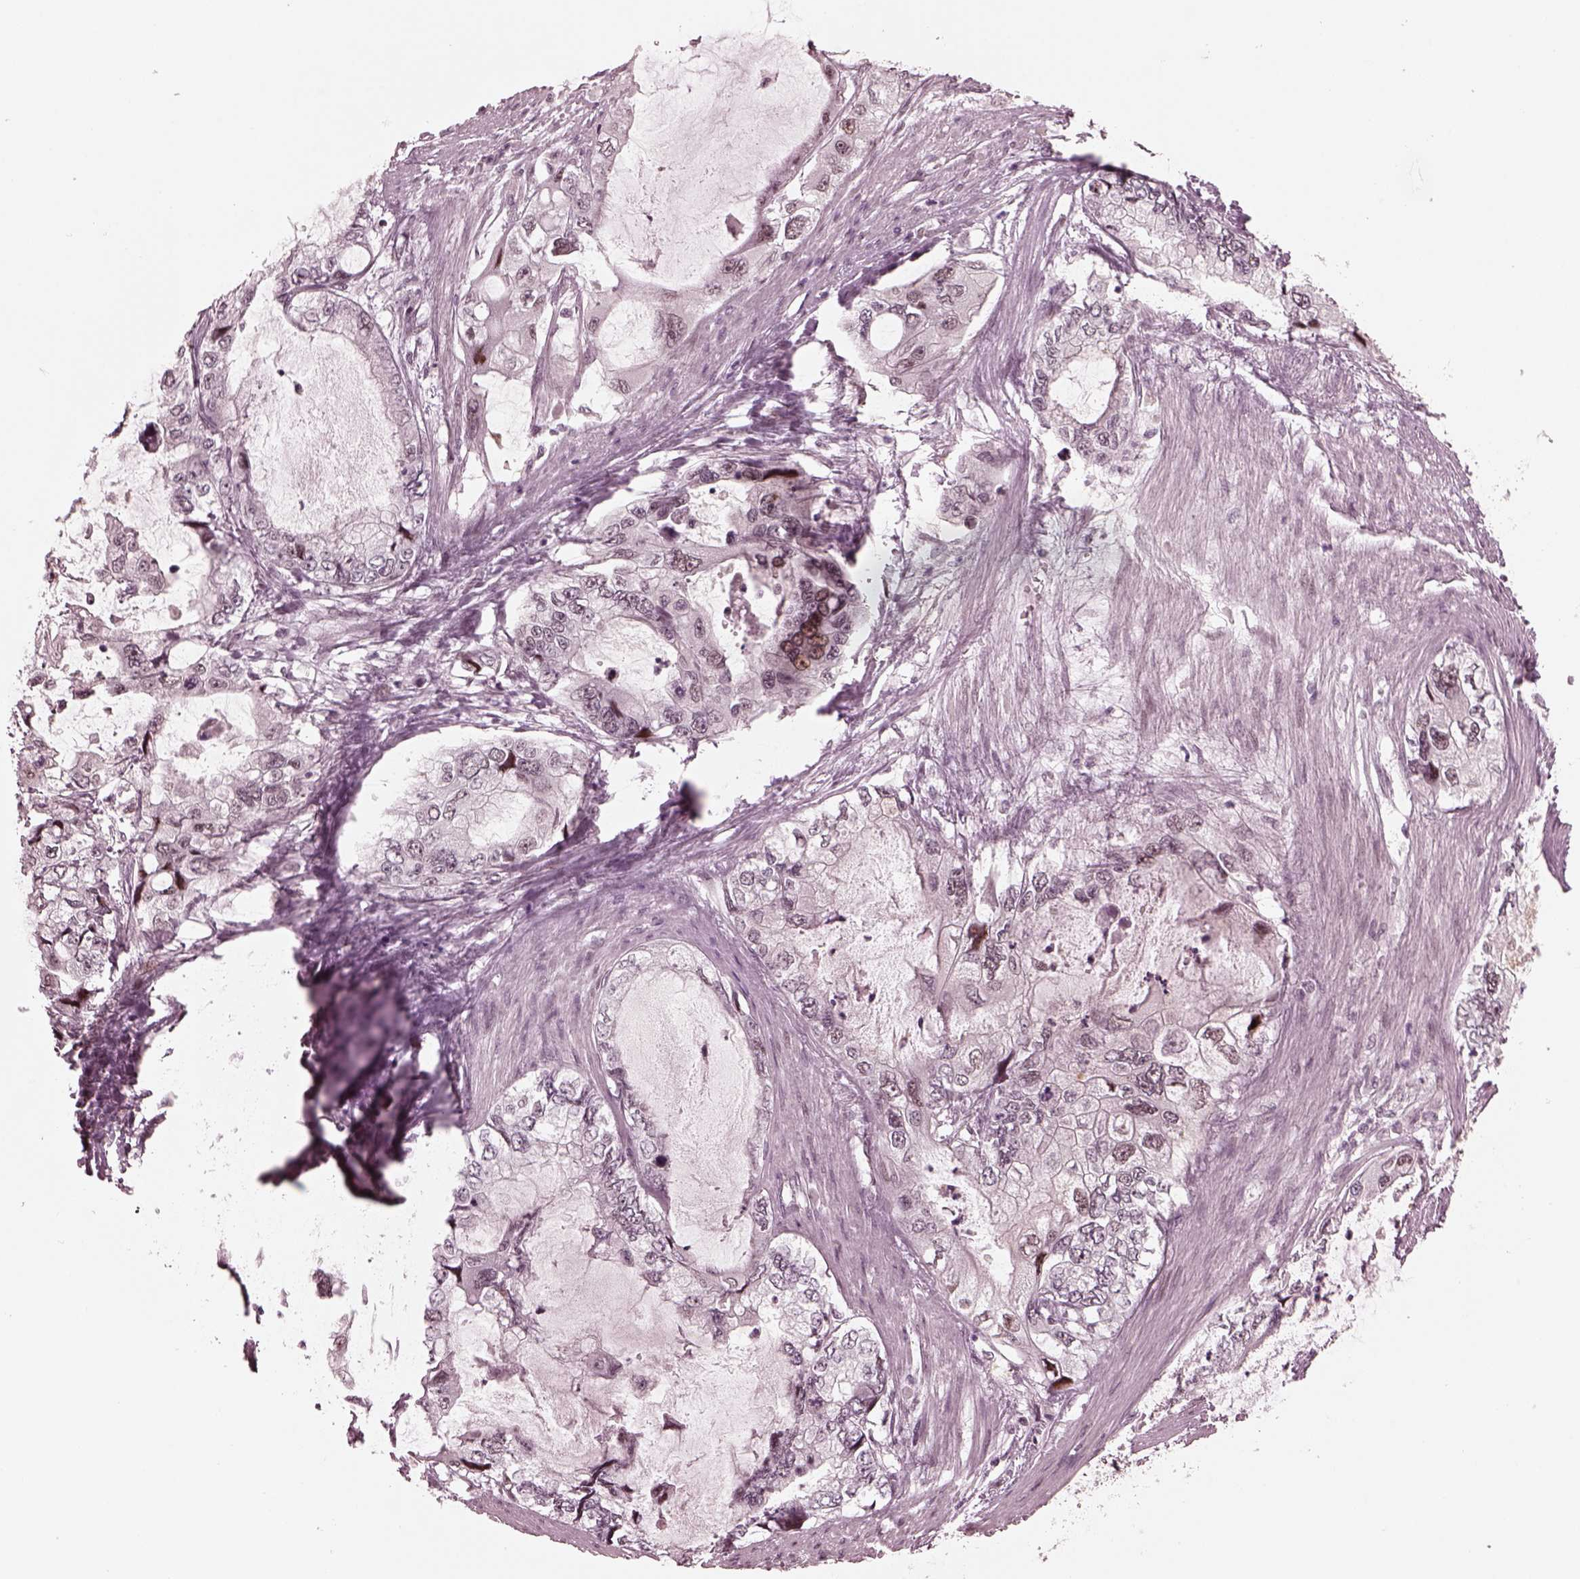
{"staining": {"intensity": "negative", "quantity": "none", "location": "none"}, "tissue": "stomach cancer", "cell_type": "Tumor cells", "image_type": "cancer", "snomed": [{"axis": "morphology", "description": "Adenocarcinoma, NOS"}, {"axis": "topography", "description": "Pancreas"}, {"axis": "topography", "description": "Stomach, upper"}, {"axis": "topography", "description": "Stomach"}], "caption": "A high-resolution histopathology image shows immunohistochemistry staining of stomach cancer (adenocarcinoma), which shows no significant positivity in tumor cells.", "gene": "TRIB3", "patient": {"sex": "male", "age": 77}}